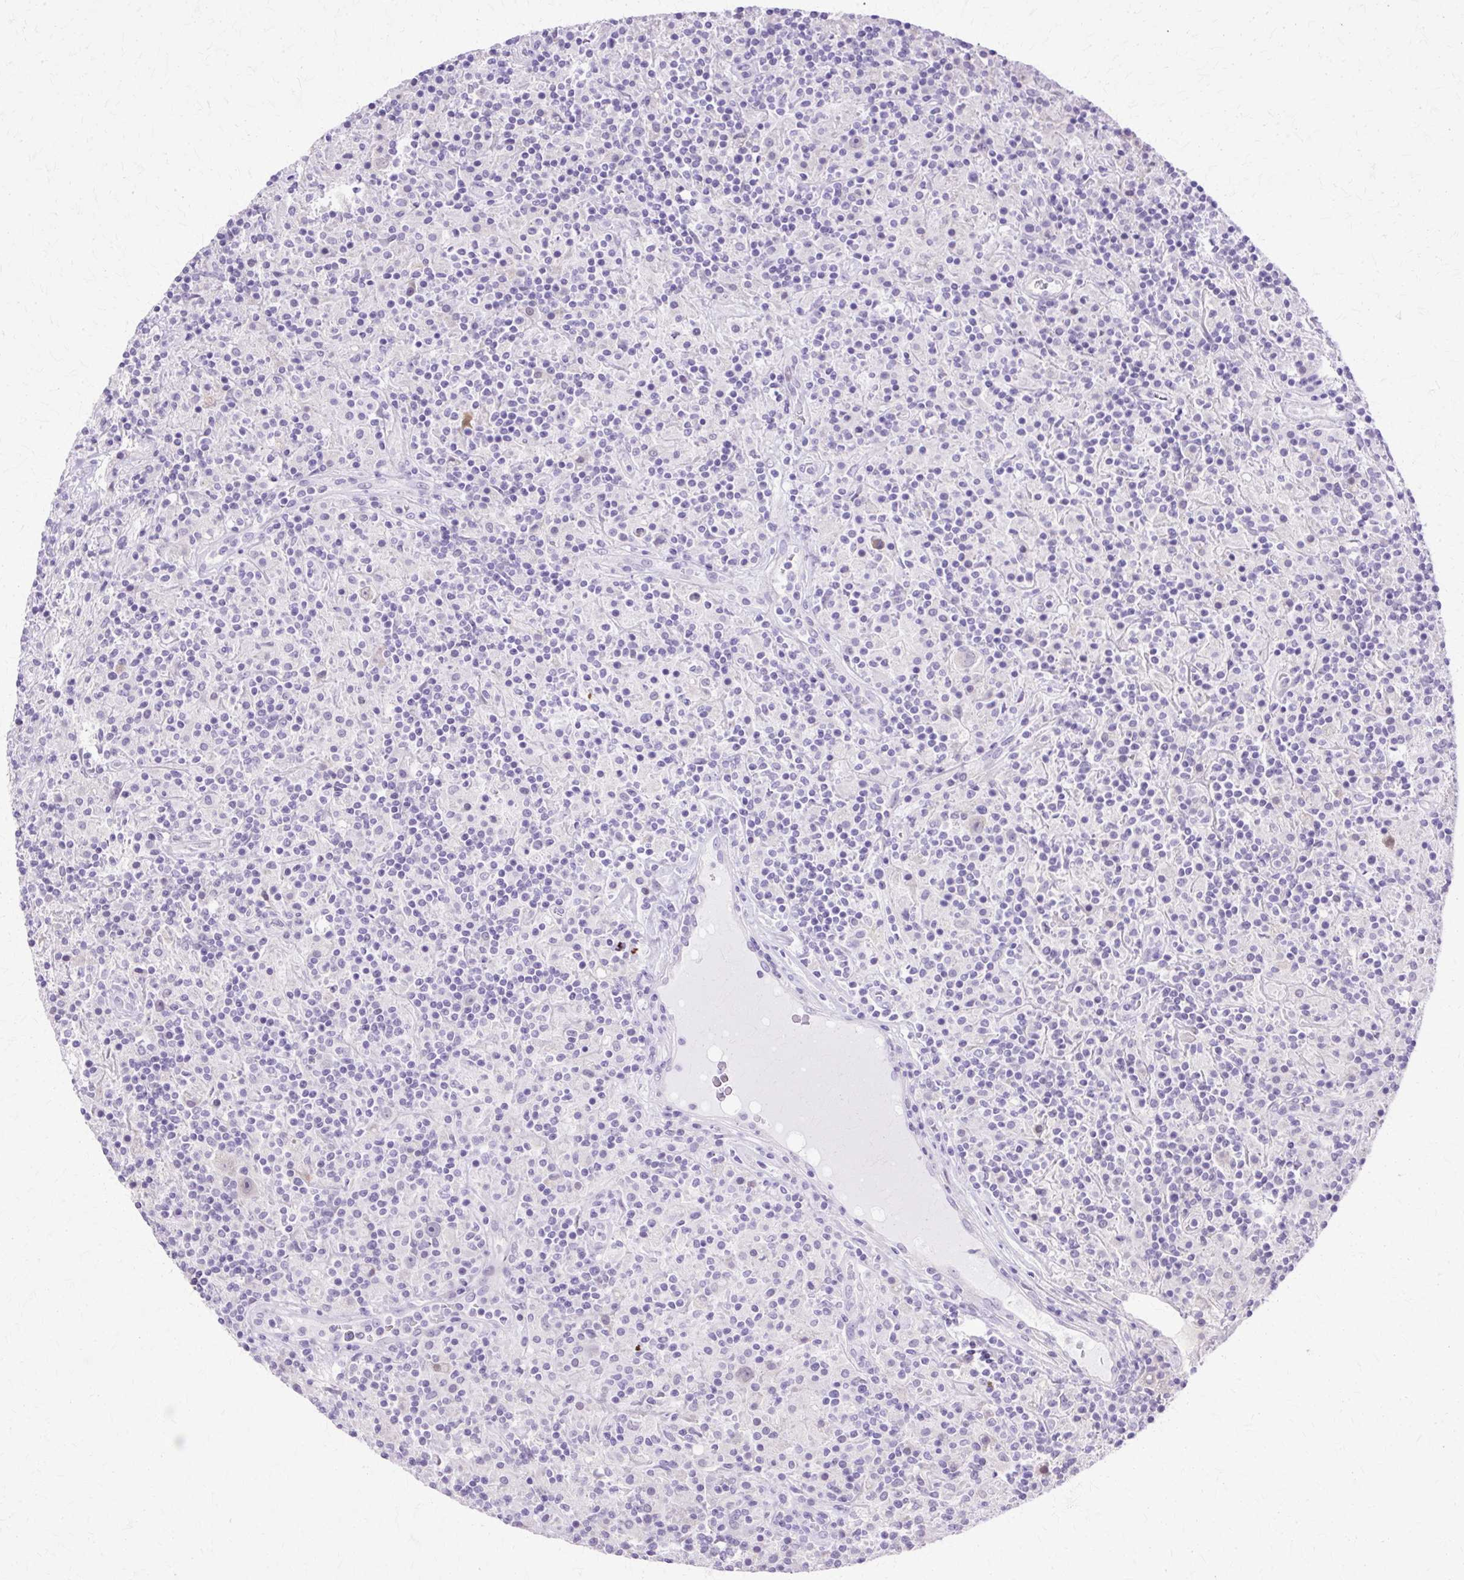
{"staining": {"intensity": "negative", "quantity": "none", "location": "none"}, "tissue": "lymphoma", "cell_type": "Tumor cells", "image_type": "cancer", "snomed": [{"axis": "morphology", "description": "Hodgkin's disease, NOS"}, {"axis": "topography", "description": "Lymph node"}], "caption": "Immunohistochemistry of lymphoma exhibits no staining in tumor cells.", "gene": "HSPA8", "patient": {"sex": "male", "age": 70}}